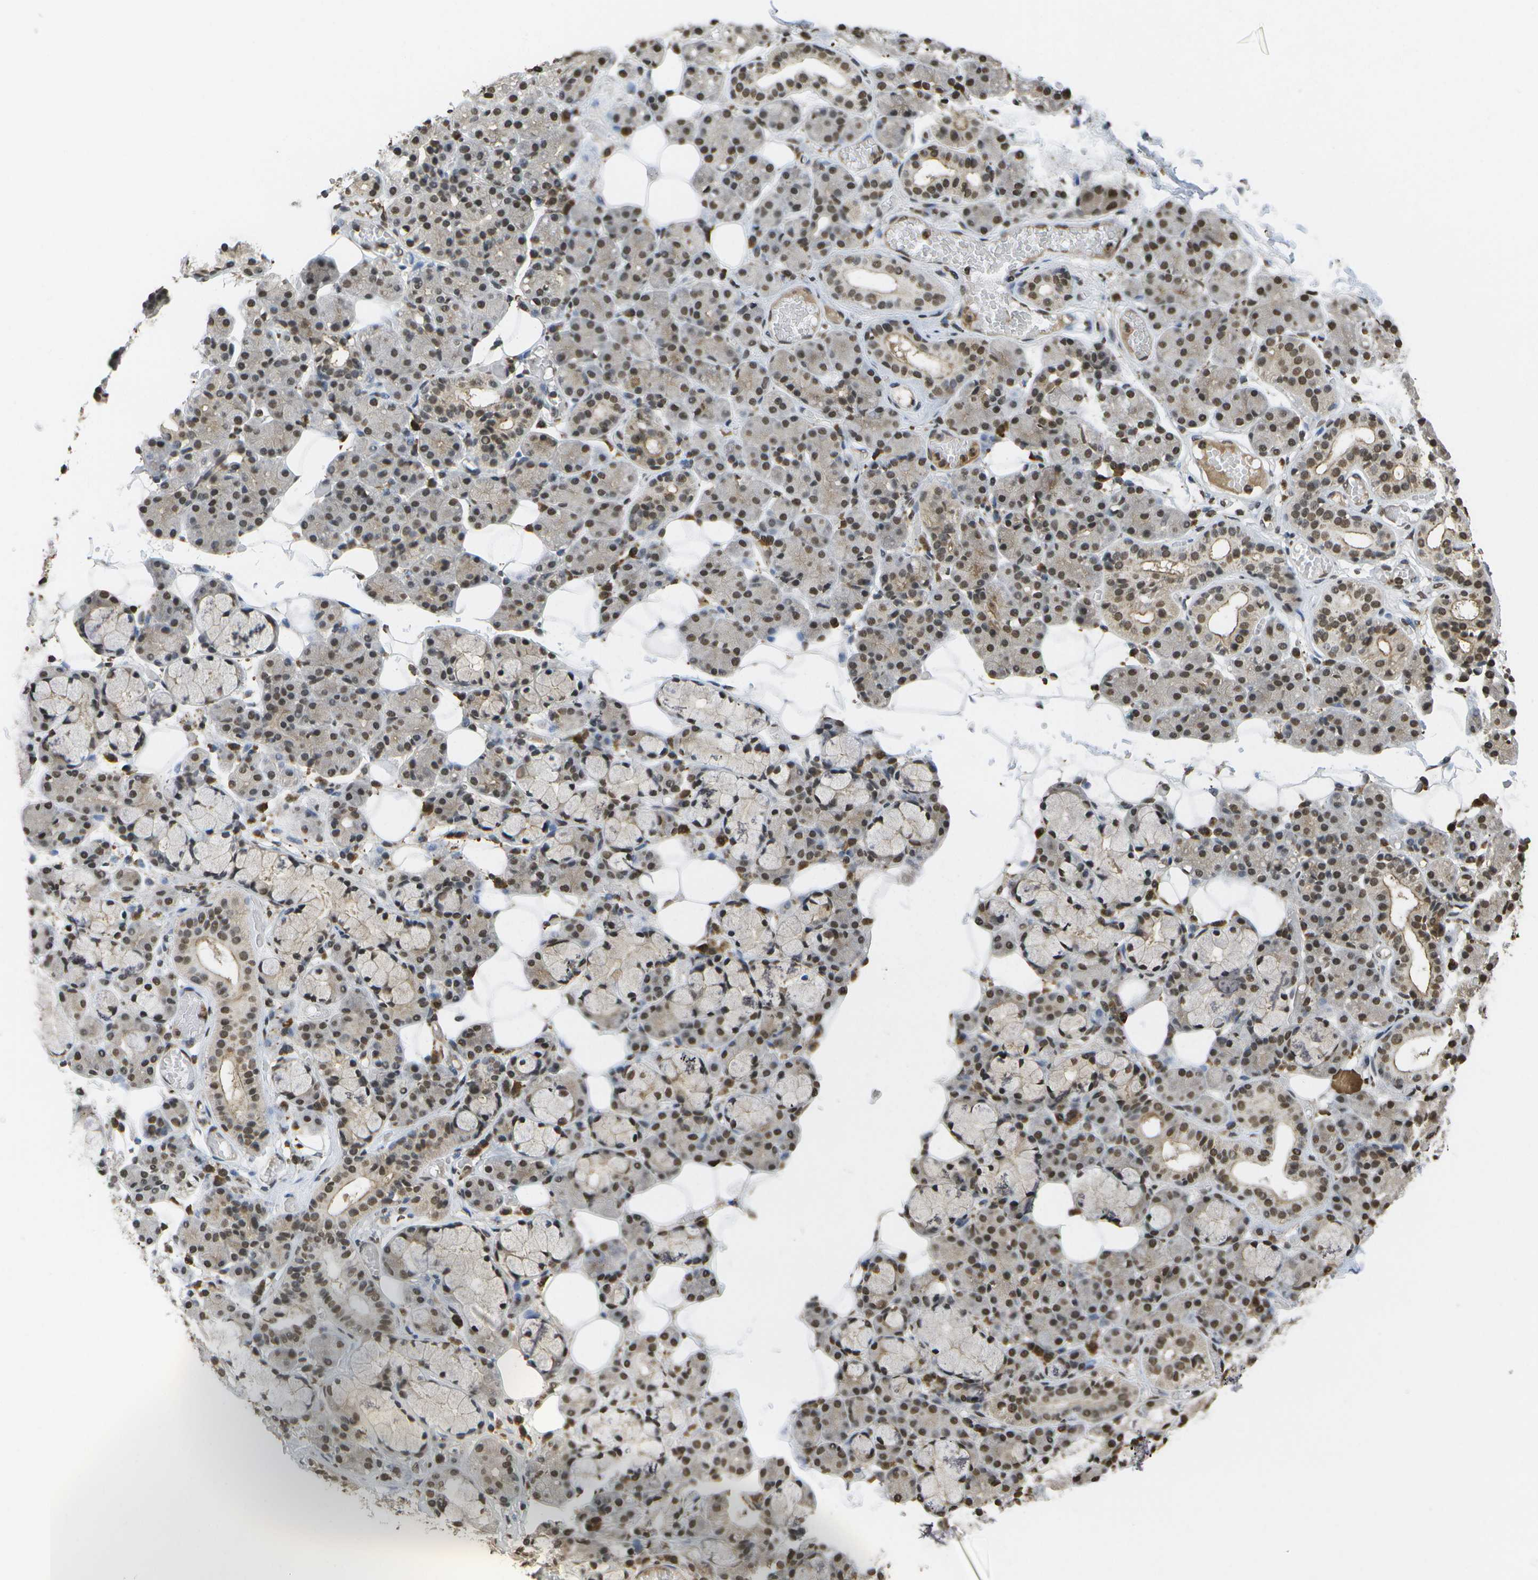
{"staining": {"intensity": "moderate", "quantity": ">75%", "location": "cytoplasmic/membranous,nuclear"}, "tissue": "salivary gland", "cell_type": "Glandular cells", "image_type": "normal", "snomed": [{"axis": "morphology", "description": "Normal tissue, NOS"}, {"axis": "topography", "description": "Salivary gland"}], "caption": "Normal salivary gland shows moderate cytoplasmic/membranous,nuclear positivity in approximately >75% of glandular cells The protein of interest is stained brown, and the nuclei are stained in blue (DAB IHC with brightfield microscopy, high magnification)..", "gene": "SPEN", "patient": {"sex": "male", "age": 63}}